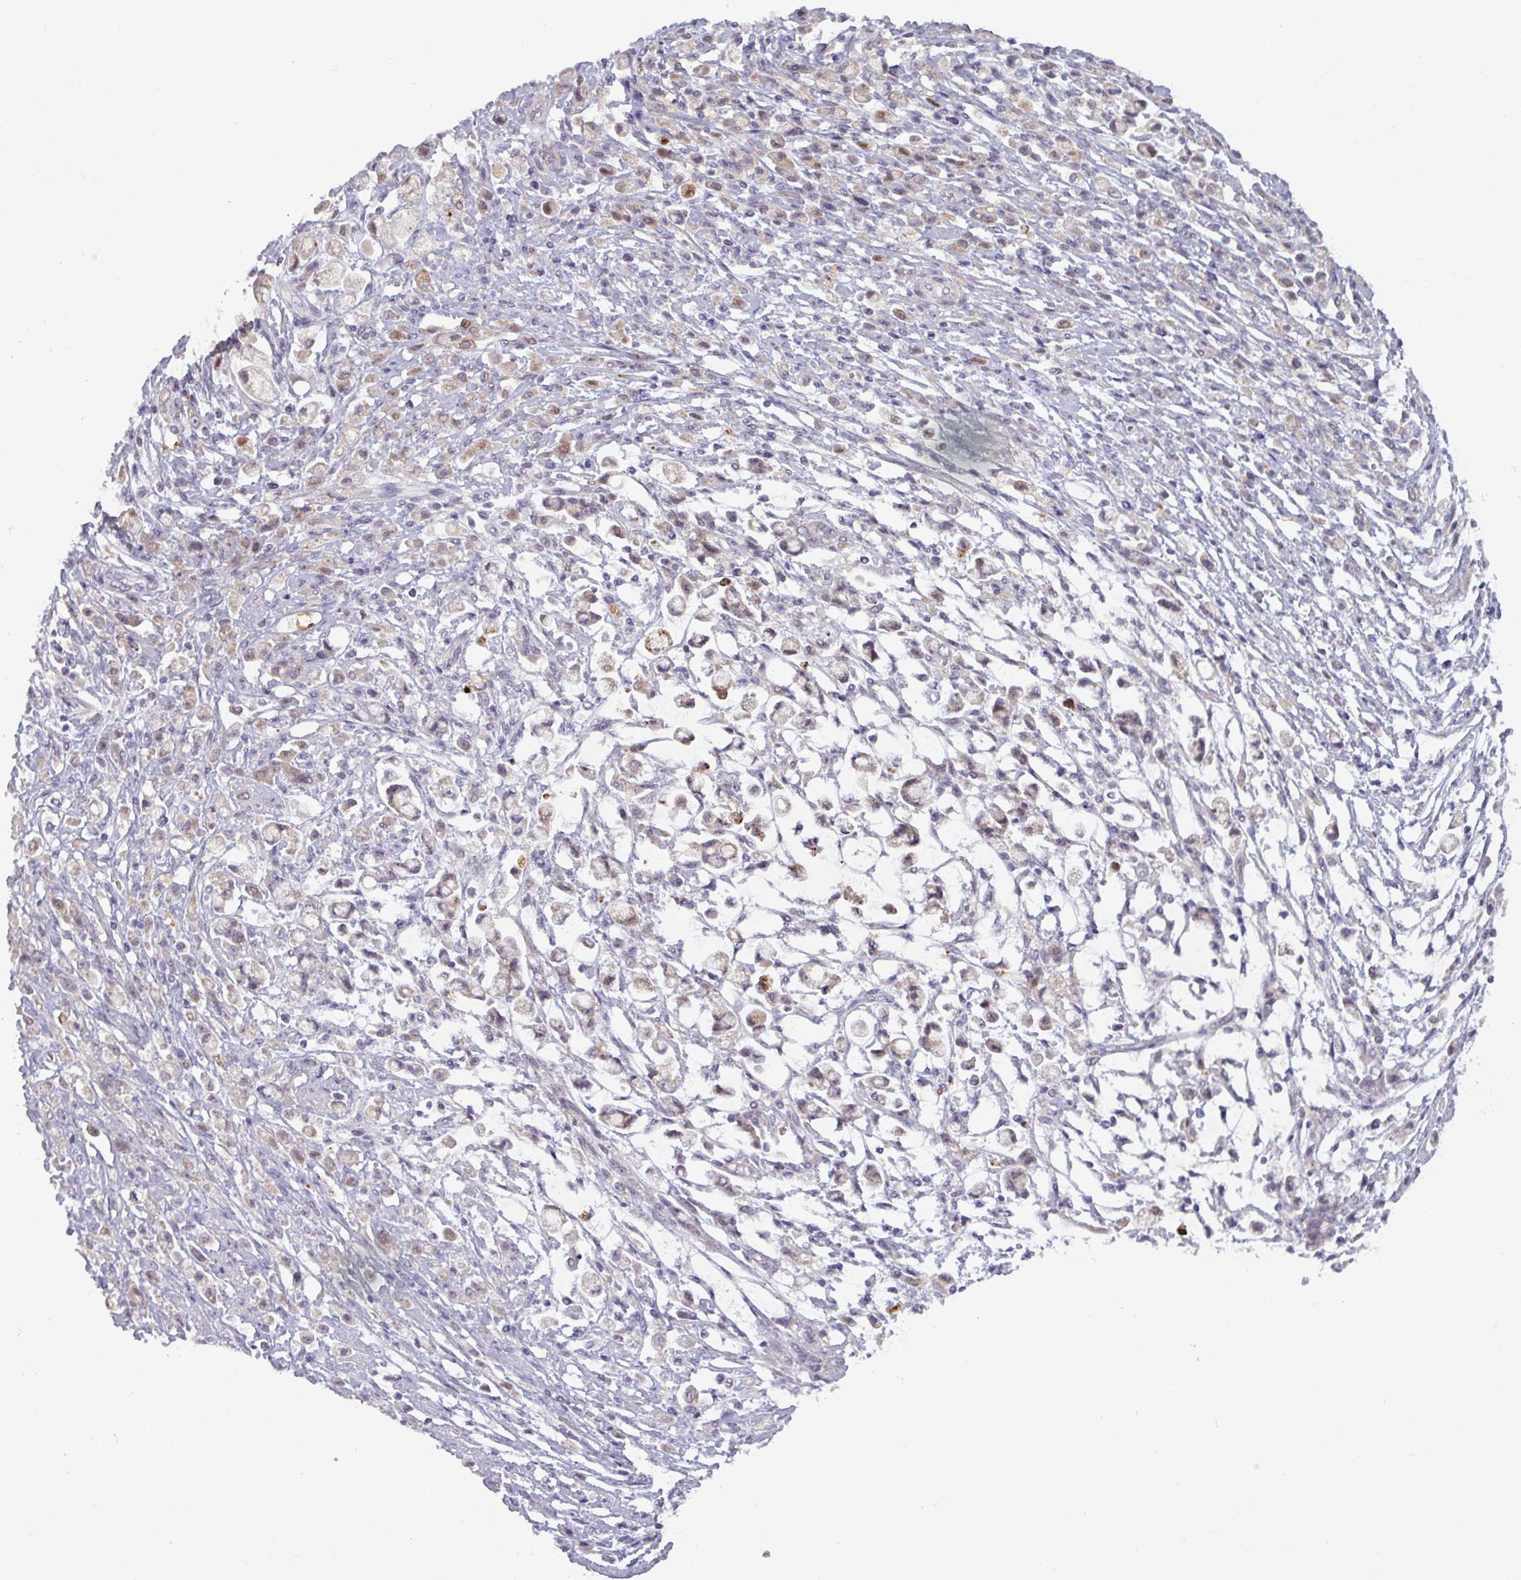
{"staining": {"intensity": "weak", "quantity": "<25%", "location": "cytoplasmic/membranous"}, "tissue": "stomach cancer", "cell_type": "Tumor cells", "image_type": "cancer", "snomed": [{"axis": "morphology", "description": "Adenocarcinoma, NOS"}, {"axis": "topography", "description": "Stomach"}], "caption": "Stomach cancer (adenocarcinoma) was stained to show a protein in brown. There is no significant positivity in tumor cells.", "gene": "C2orf16", "patient": {"sex": "female", "age": 60}}